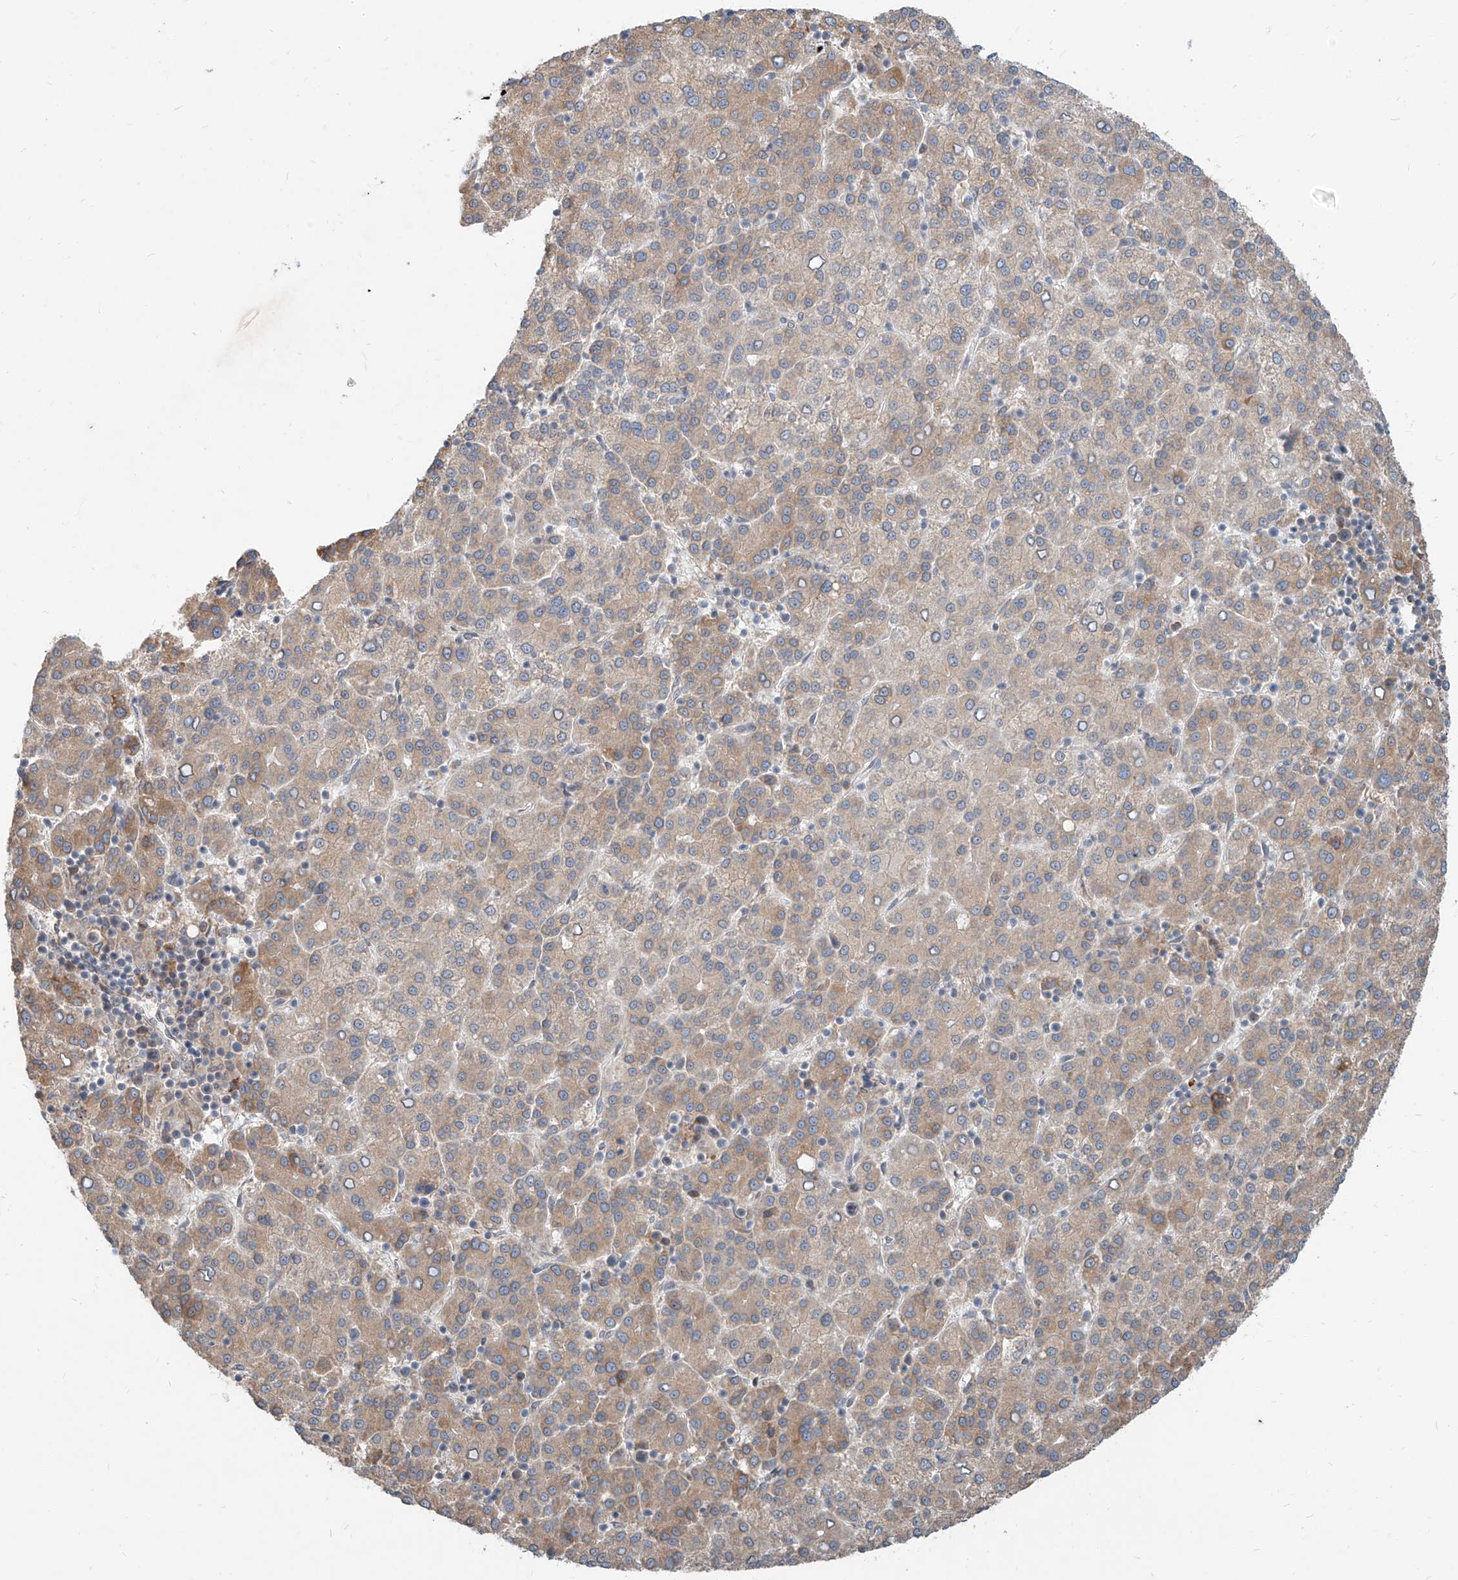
{"staining": {"intensity": "moderate", "quantity": "<25%", "location": "cytoplasmic/membranous"}, "tissue": "liver cancer", "cell_type": "Tumor cells", "image_type": "cancer", "snomed": [{"axis": "morphology", "description": "Carcinoma, Hepatocellular, NOS"}, {"axis": "topography", "description": "Liver"}], "caption": "This image displays IHC staining of human liver cancer (hepatocellular carcinoma), with low moderate cytoplasmic/membranous staining in approximately <25% of tumor cells.", "gene": "STX19", "patient": {"sex": "female", "age": 58}}